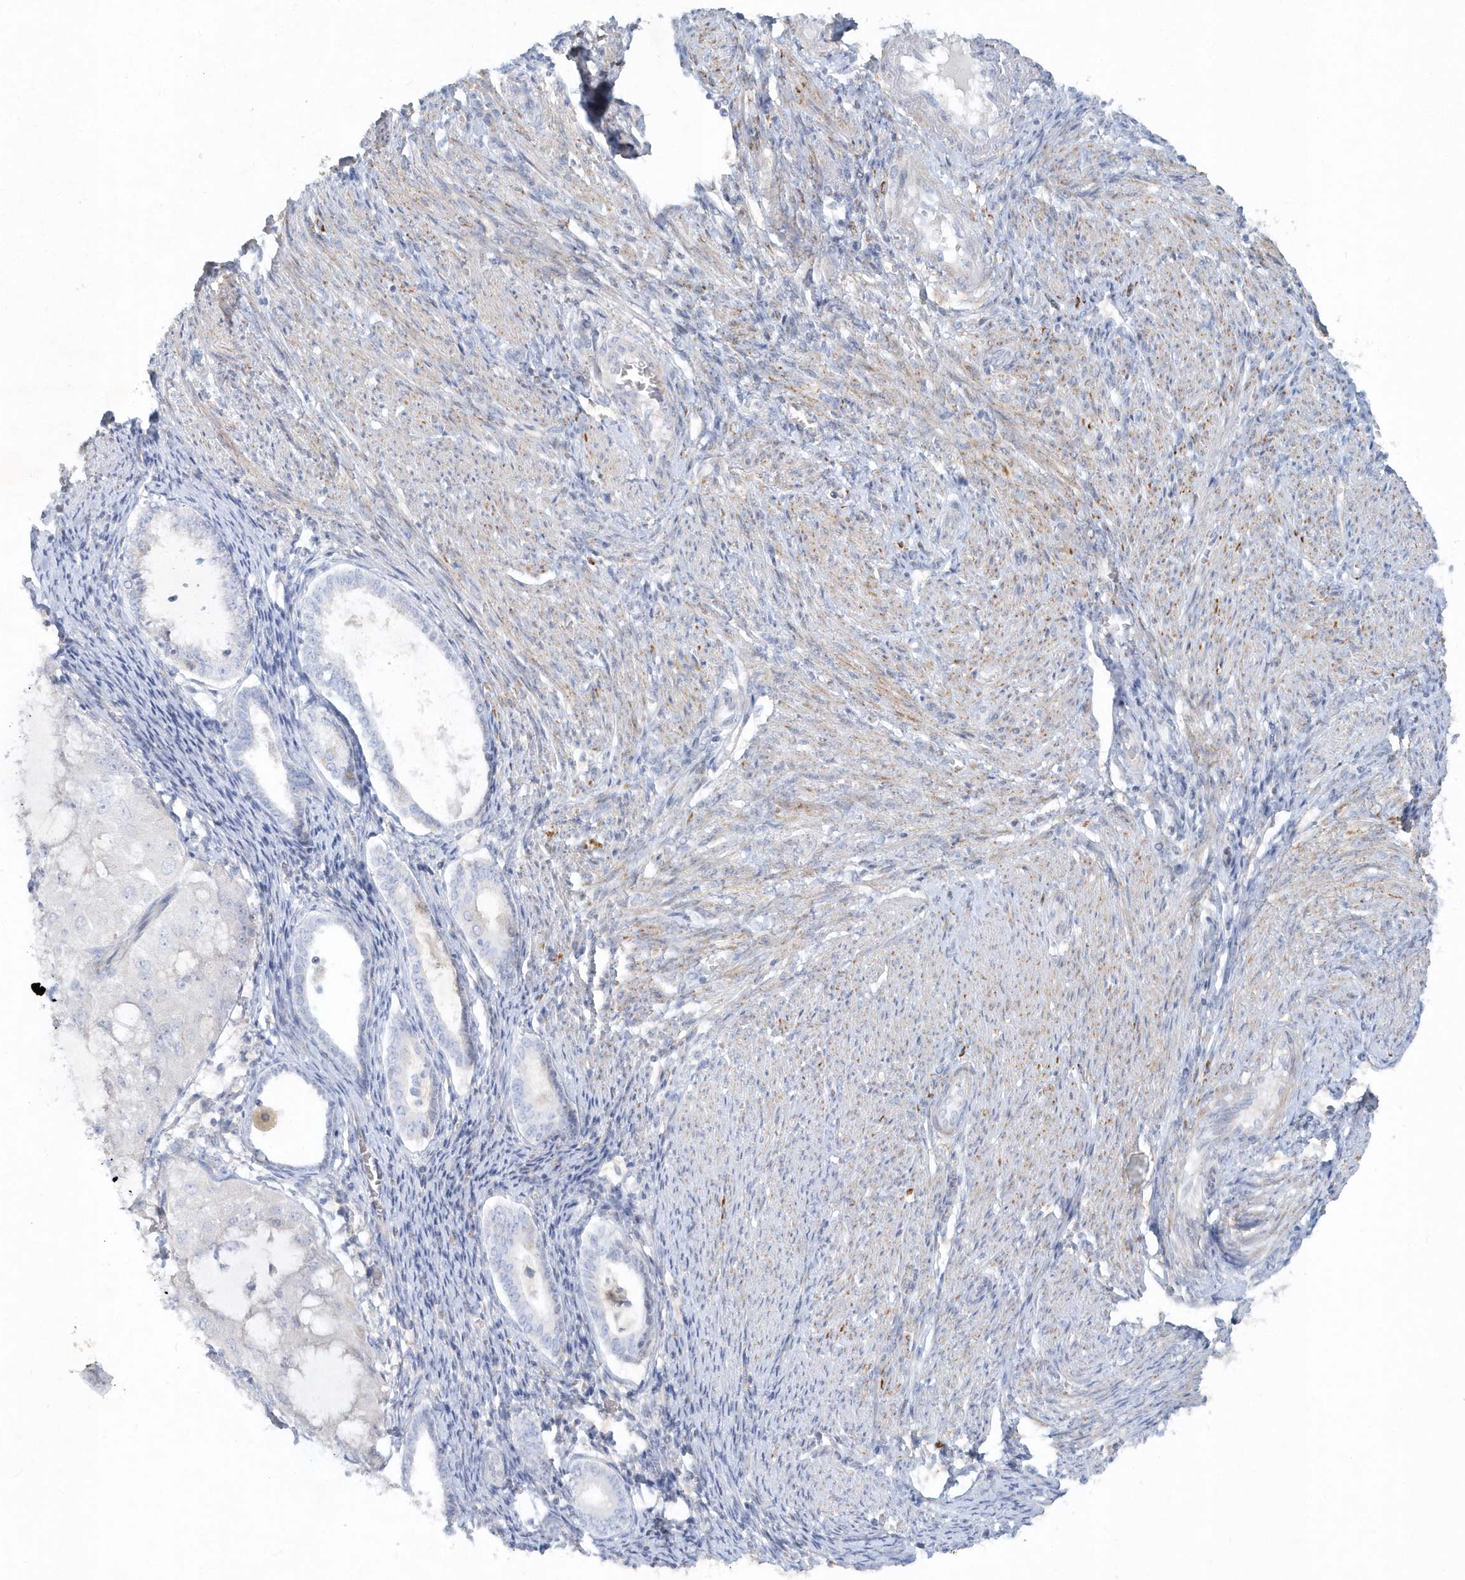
{"staining": {"intensity": "moderate", "quantity": "<25%", "location": "cytoplasmic/membranous"}, "tissue": "endometrial cancer", "cell_type": "Tumor cells", "image_type": "cancer", "snomed": [{"axis": "morphology", "description": "Adenocarcinoma, NOS"}, {"axis": "topography", "description": "Endometrium"}], "caption": "Immunohistochemistry (IHC) histopathology image of endometrial cancer (adenocarcinoma) stained for a protein (brown), which displays low levels of moderate cytoplasmic/membranous positivity in approximately <25% of tumor cells.", "gene": "DNAH1", "patient": {"sex": "female", "age": 81}}